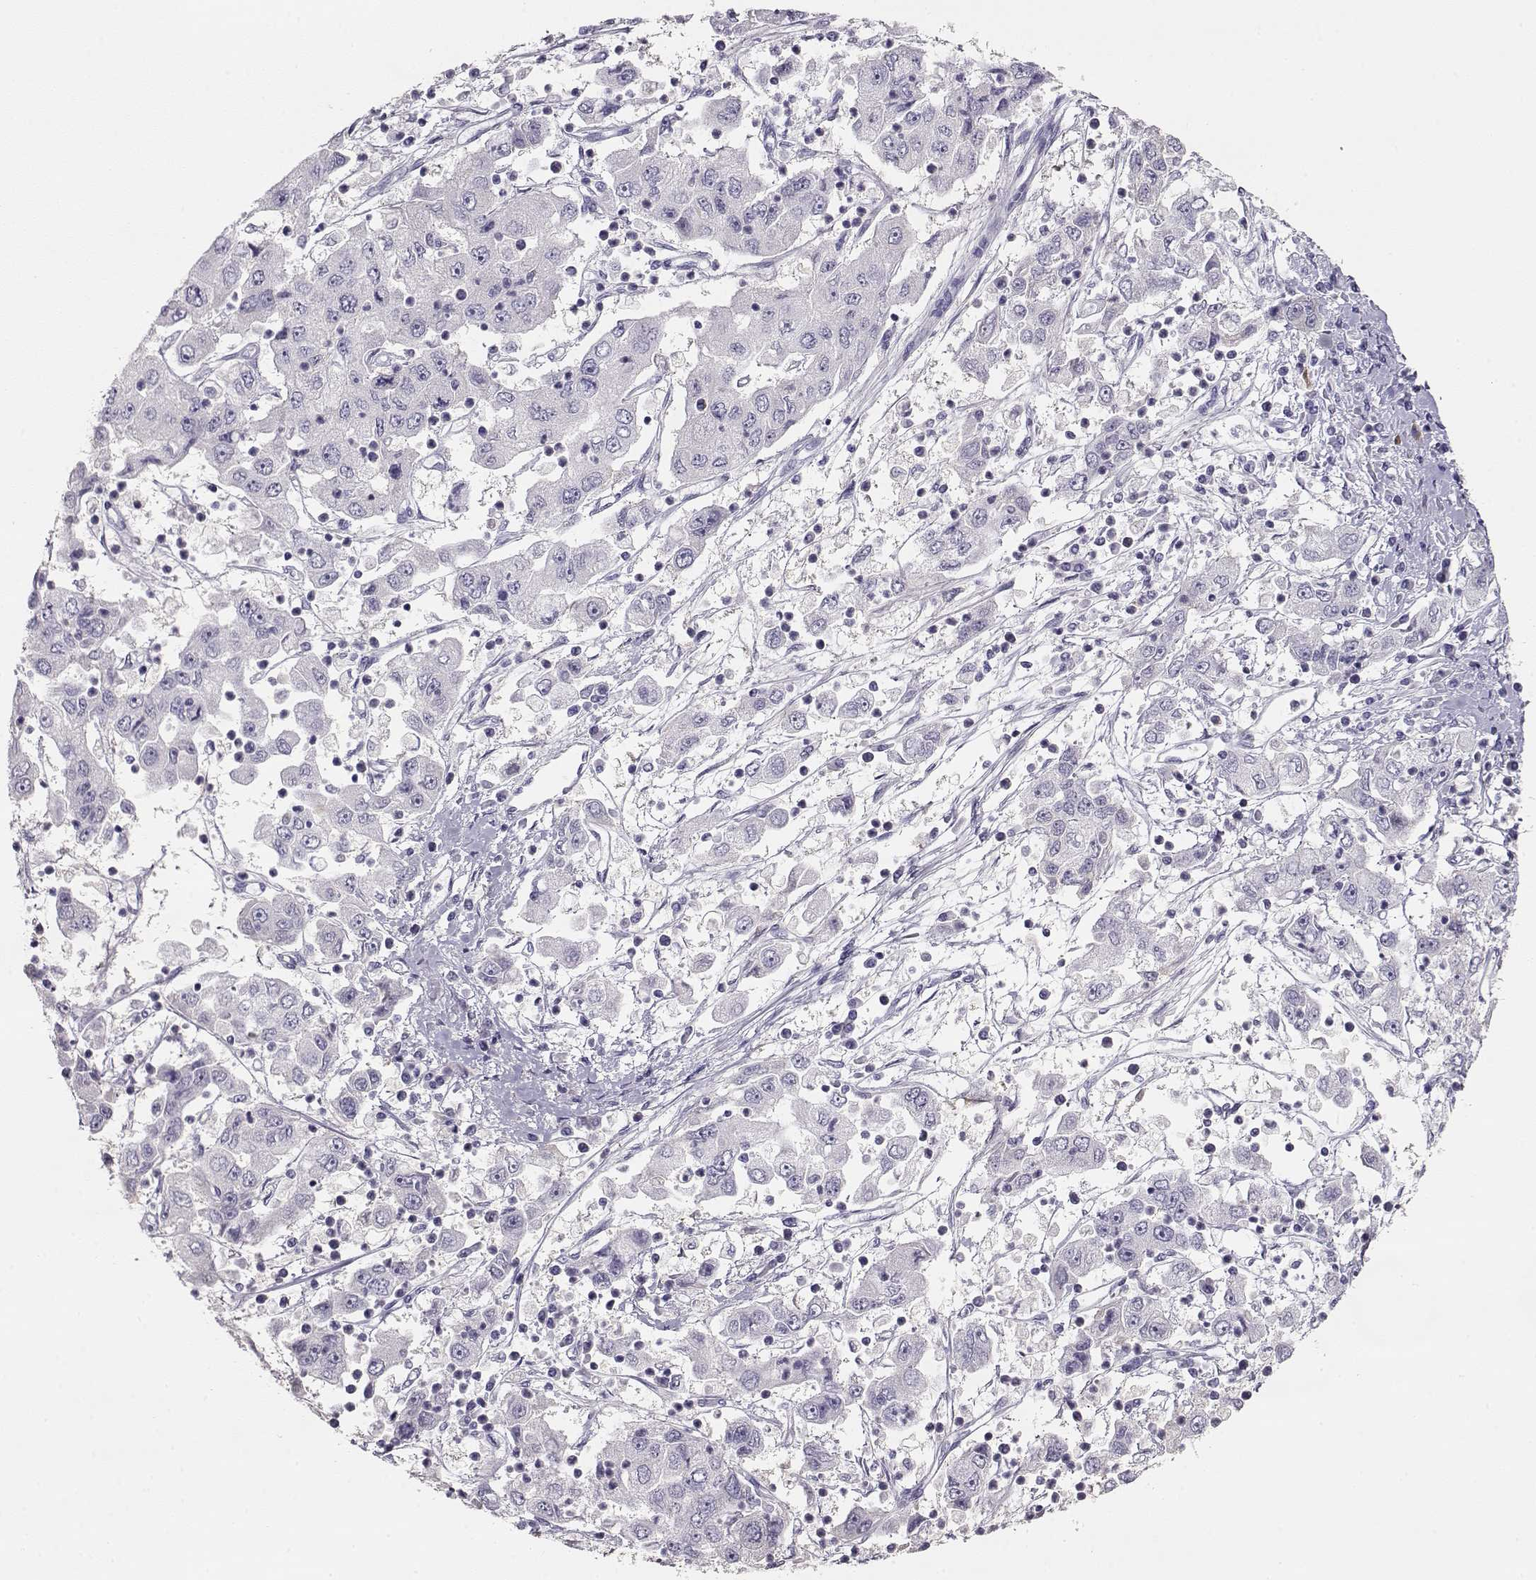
{"staining": {"intensity": "negative", "quantity": "none", "location": "none"}, "tissue": "cervical cancer", "cell_type": "Tumor cells", "image_type": "cancer", "snomed": [{"axis": "morphology", "description": "Squamous cell carcinoma, NOS"}, {"axis": "topography", "description": "Cervix"}], "caption": "Tumor cells show no significant staining in cervical cancer.", "gene": "NDRG4", "patient": {"sex": "female", "age": 36}}